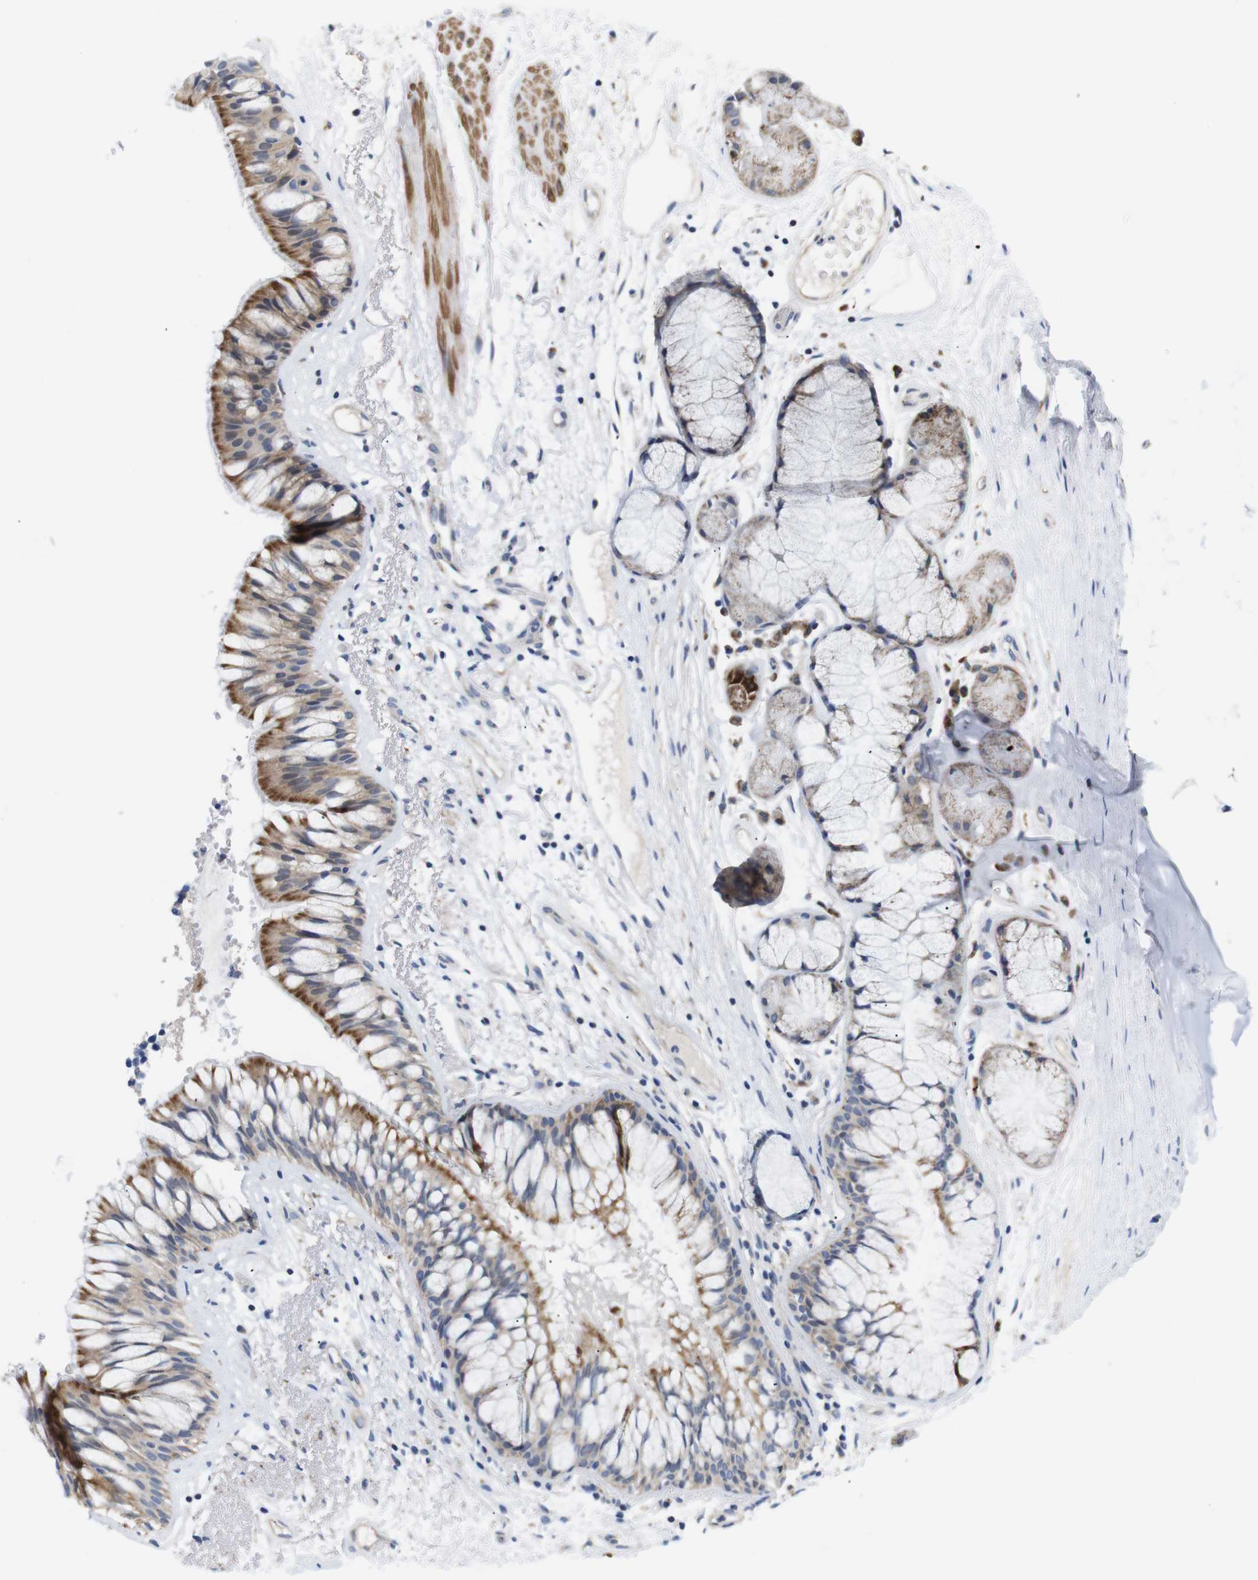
{"staining": {"intensity": "moderate", "quantity": "25%-75%", "location": "cytoplasmic/membranous"}, "tissue": "bronchus", "cell_type": "Respiratory epithelial cells", "image_type": "normal", "snomed": [{"axis": "morphology", "description": "Normal tissue, NOS"}, {"axis": "topography", "description": "Bronchus"}], "caption": "An immunohistochemistry photomicrograph of normal tissue is shown. Protein staining in brown highlights moderate cytoplasmic/membranous positivity in bronchus within respiratory epithelial cells. (IHC, brightfield microscopy, high magnification).", "gene": "LRRC55", "patient": {"sex": "male", "age": 66}}